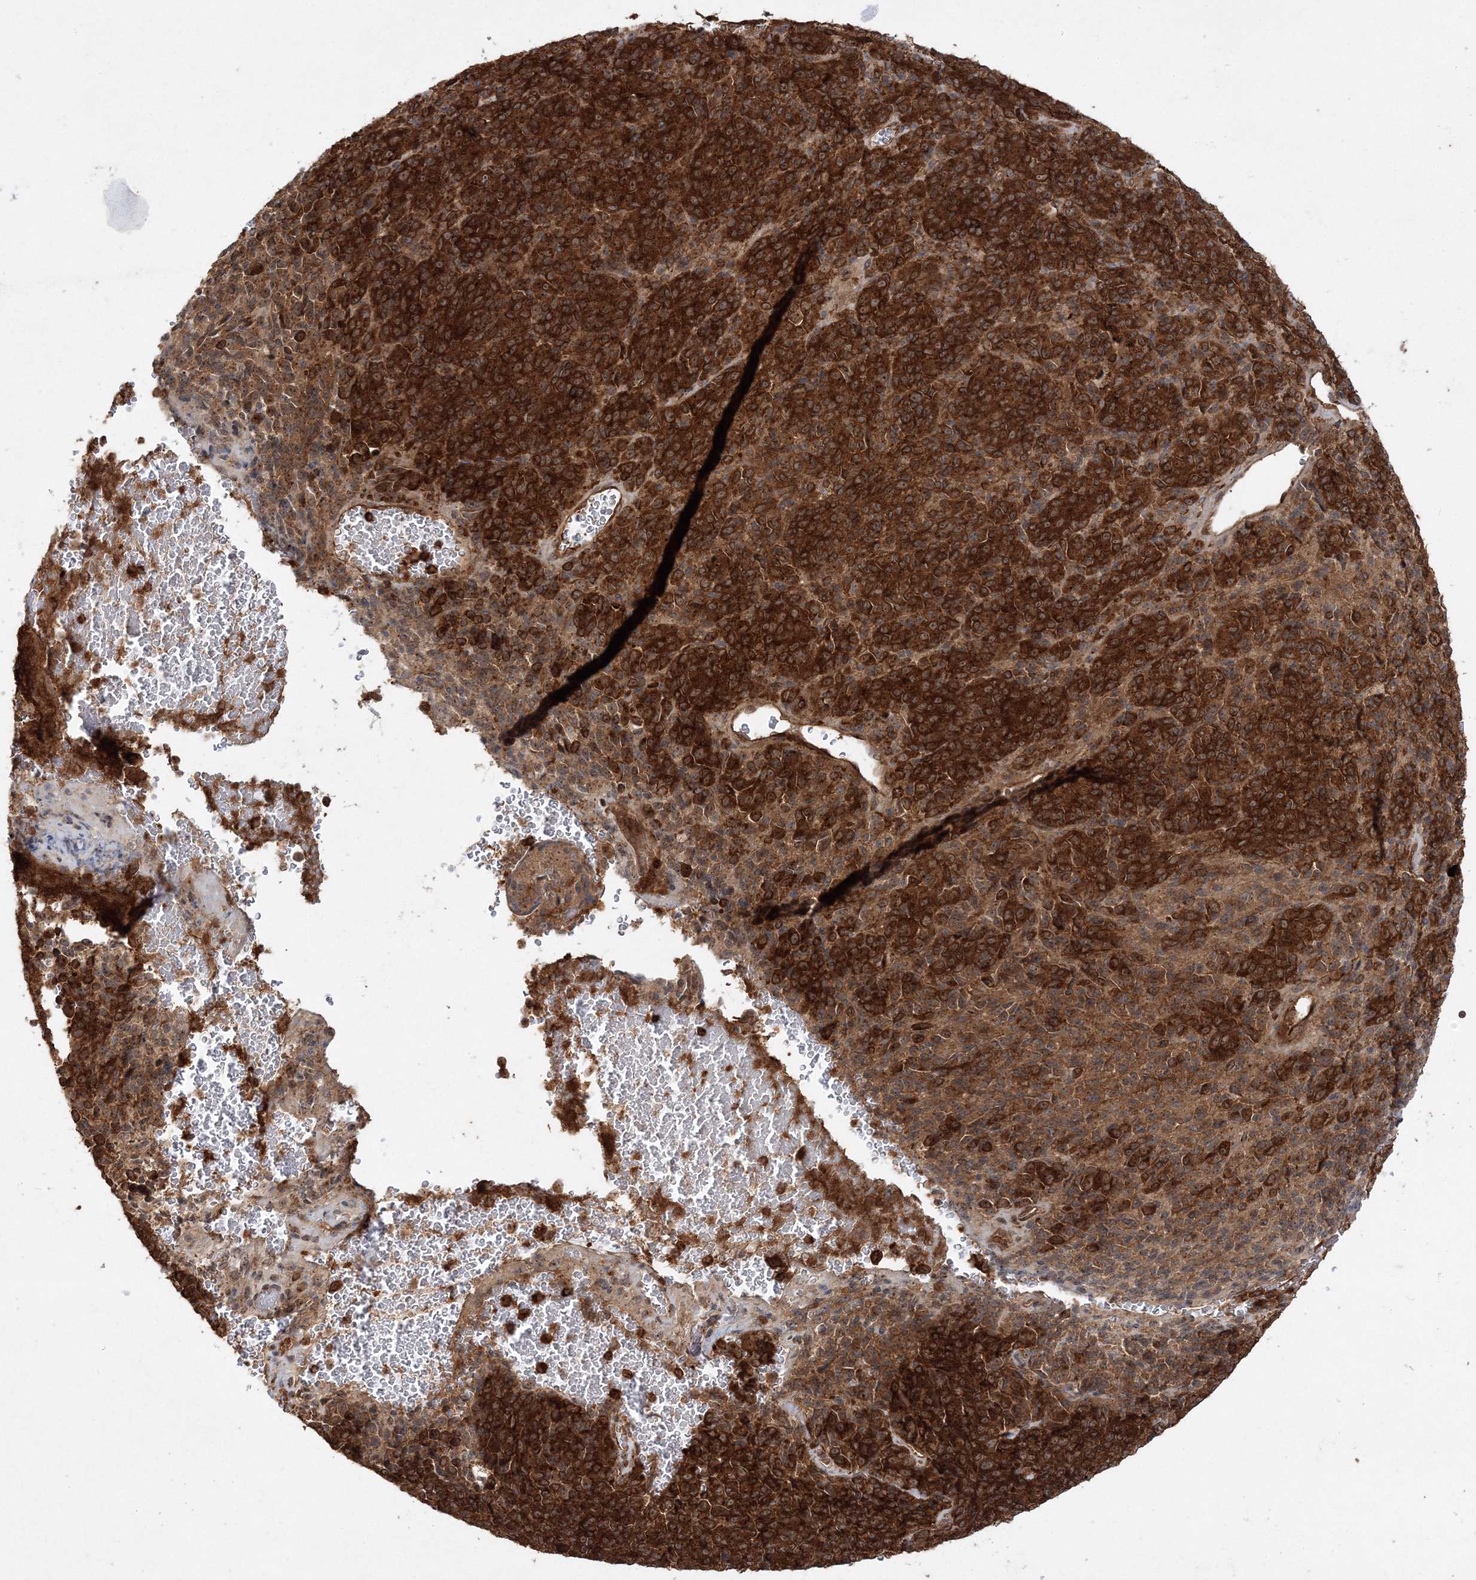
{"staining": {"intensity": "strong", "quantity": ">75%", "location": "cytoplasmic/membranous"}, "tissue": "melanoma", "cell_type": "Tumor cells", "image_type": "cancer", "snomed": [{"axis": "morphology", "description": "Malignant melanoma, Metastatic site"}, {"axis": "topography", "description": "Brain"}], "caption": "Immunohistochemistry (IHC) micrograph of human melanoma stained for a protein (brown), which reveals high levels of strong cytoplasmic/membranous expression in approximately >75% of tumor cells.", "gene": "WDR37", "patient": {"sex": "female", "age": 56}}